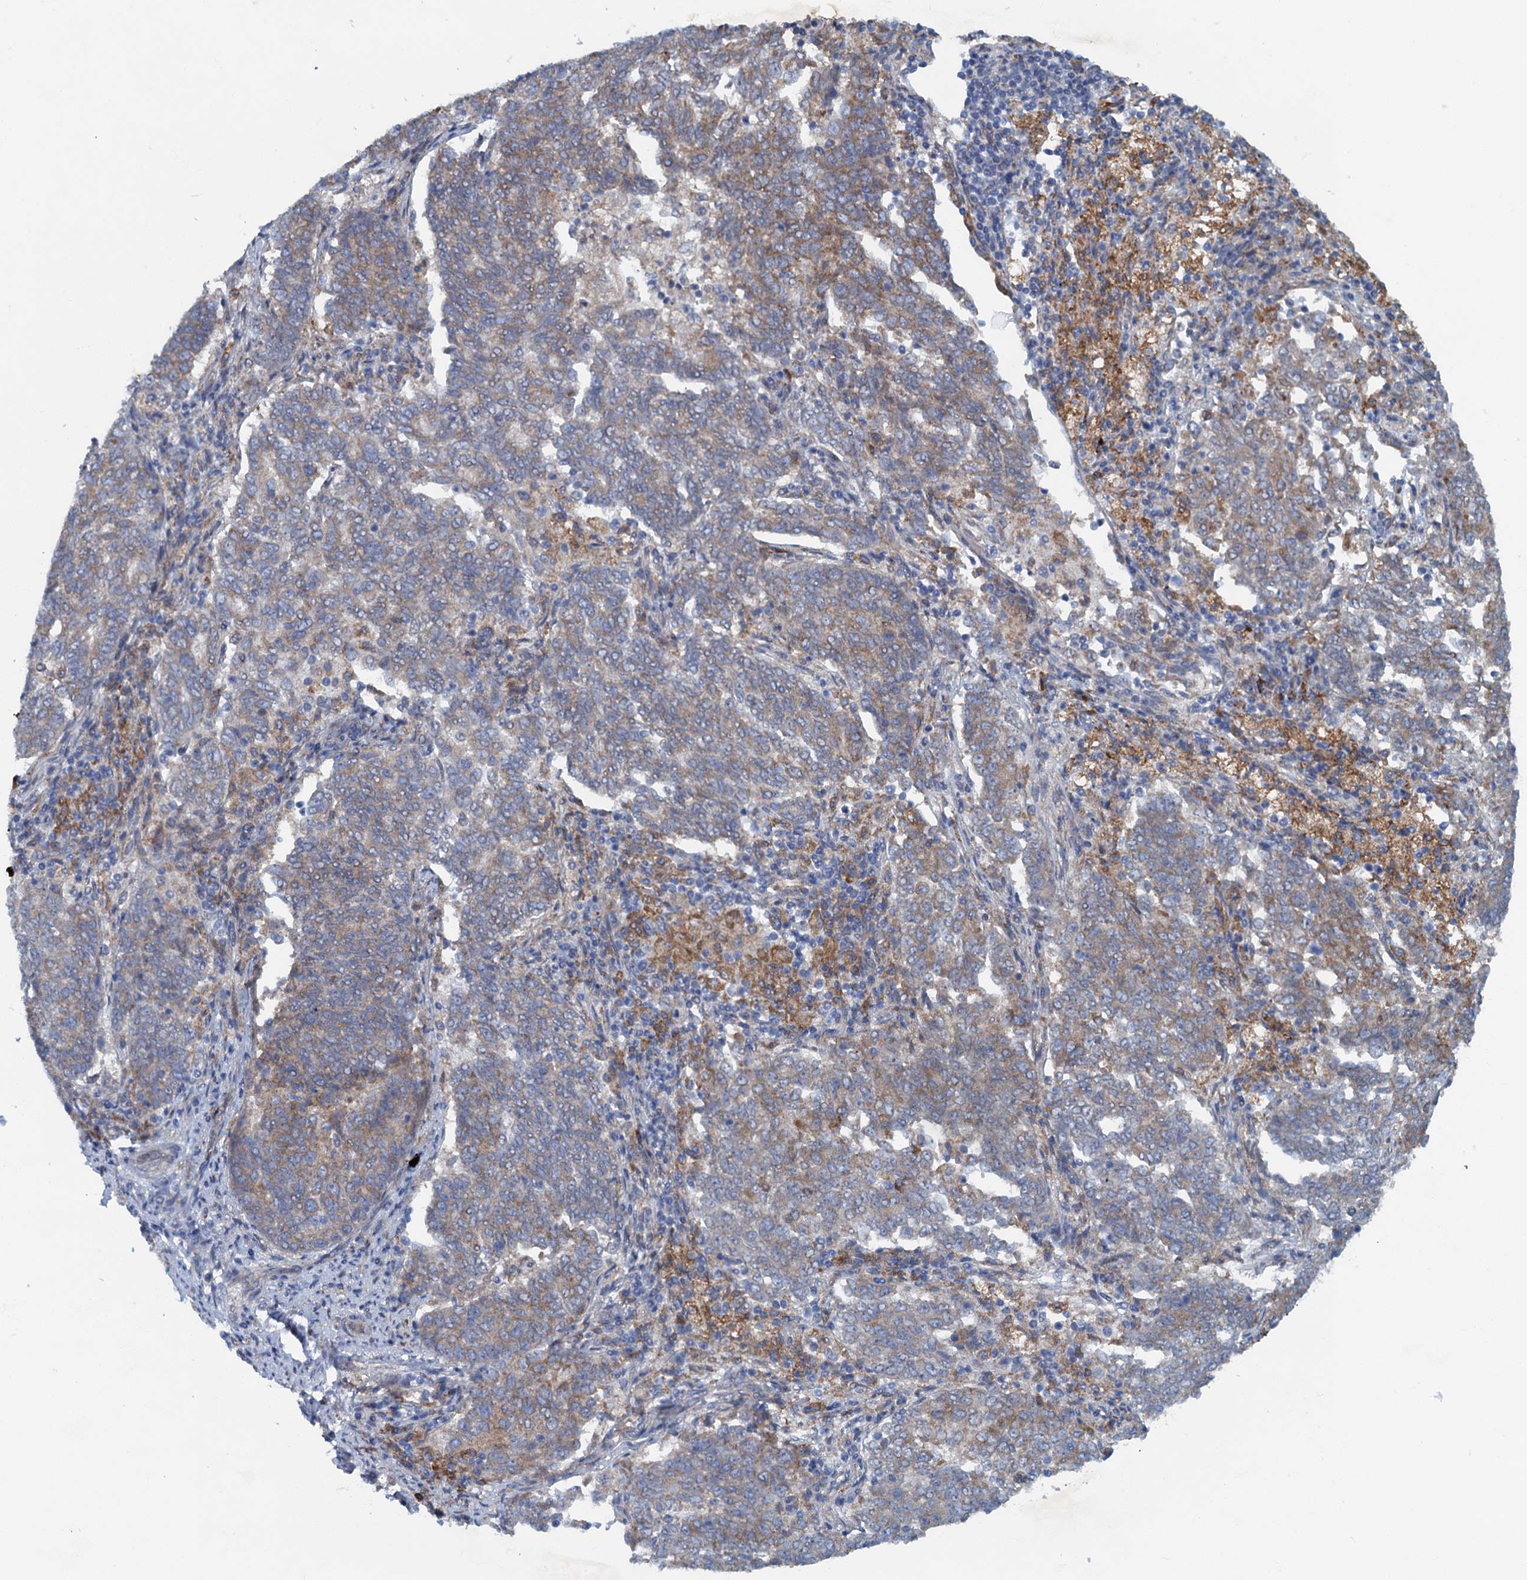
{"staining": {"intensity": "moderate", "quantity": "<25%", "location": "cytoplasmic/membranous"}, "tissue": "endometrial cancer", "cell_type": "Tumor cells", "image_type": "cancer", "snomed": [{"axis": "morphology", "description": "Adenocarcinoma, NOS"}, {"axis": "topography", "description": "Endometrium"}], "caption": "The immunohistochemical stain highlights moderate cytoplasmic/membranous expression in tumor cells of endometrial cancer tissue. Nuclei are stained in blue.", "gene": "MYDGF", "patient": {"sex": "female", "age": 80}}